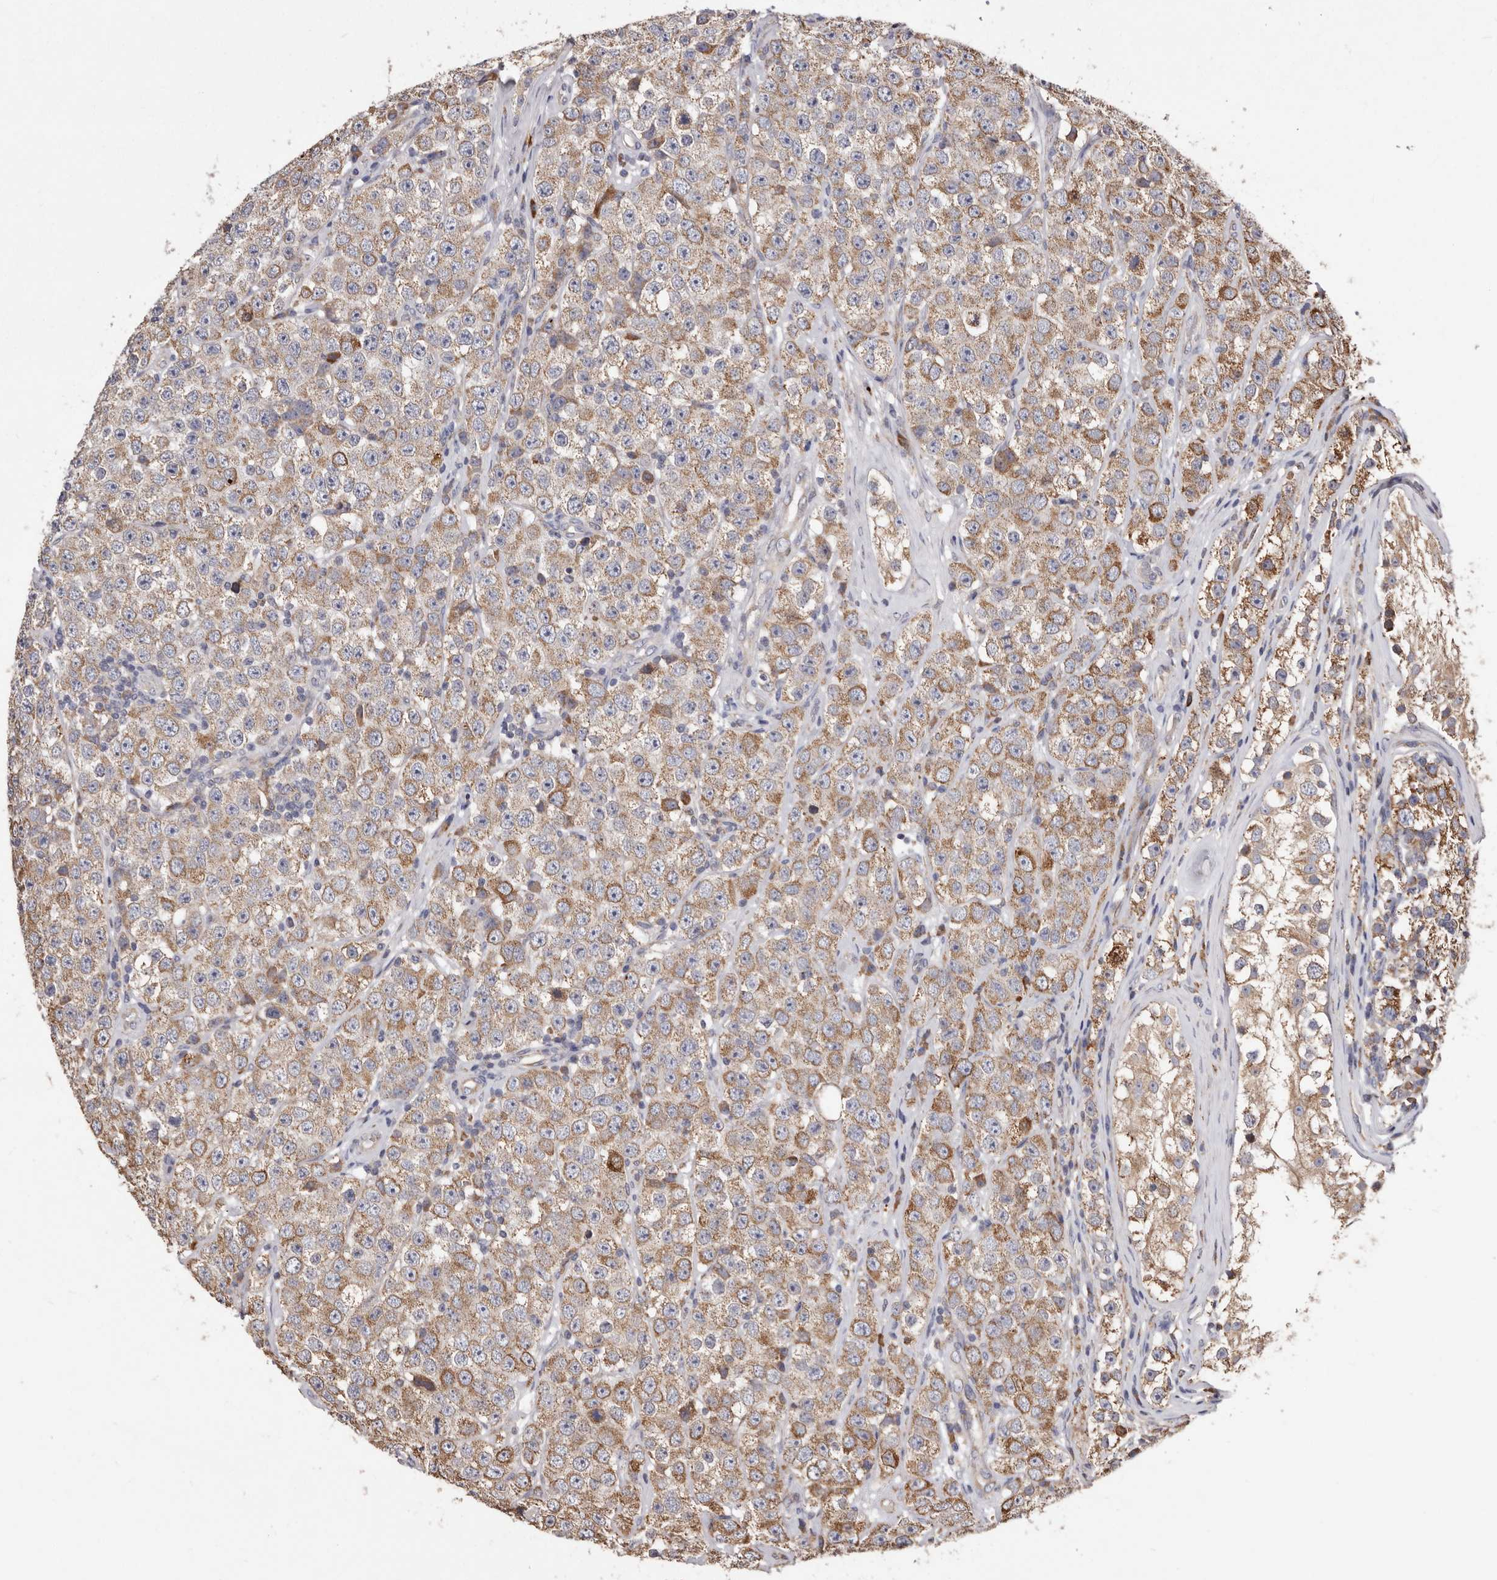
{"staining": {"intensity": "moderate", "quantity": ">75%", "location": "cytoplasmic/membranous"}, "tissue": "testis cancer", "cell_type": "Tumor cells", "image_type": "cancer", "snomed": [{"axis": "morphology", "description": "Seminoma, NOS"}, {"axis": "morphology", "description": "Carcinoma, Embryonal, NOS"}, {"axis": "topography", "description": "Testis"}], "caption": "Testis seminoma was stained to show a protein in brown. There is medium levels of moderate cytoplasmic/membranous expression in approximately >75% of tumor cells. The staining was performed using DAB (3,3'-diaminobenzidine), with brown indicating positive protein expression. Nuclei are stained blue with hematoxylin.", "gene": "STEAP2", "patient": {"sex": "male", "age": 28}}